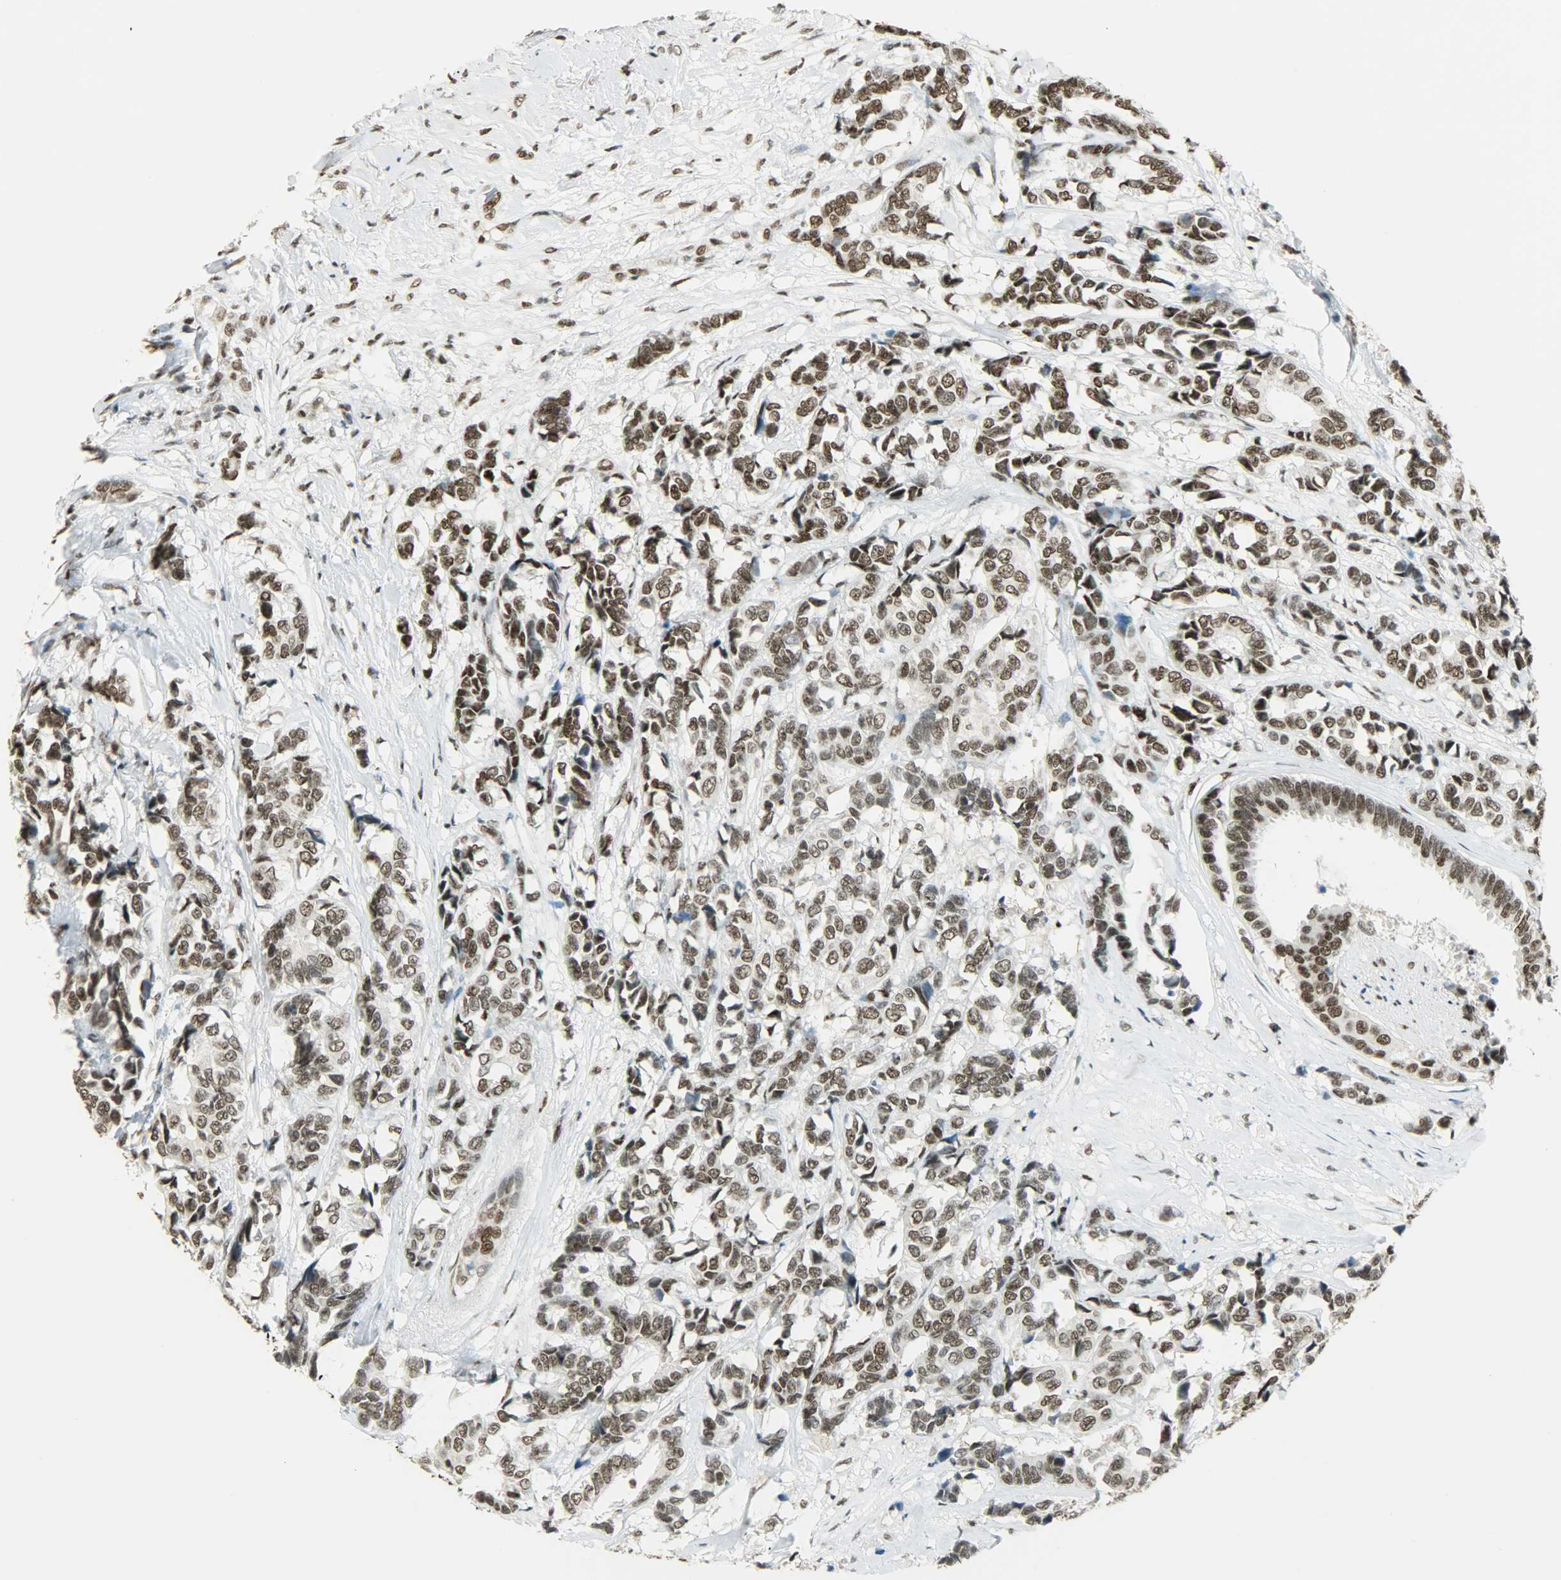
{"staining": {"intensity": "strong", "quantity": ">75%", "location": "nuclear"}, "tissue": "breast cancer", "cell_type": "Tumor cells", "image_type": "cancer", "snomed": [{"axis": "morphology", "description": "Duct carcinoma"}, {"axis": "topography", "description": "Breast"}], "caption": "About >75% of tumor cells in breast cancer (infiltrating ductal carcinoma) show strong nuclear protein expression as visualized by brown immunohistochemical staining.", "gene": "MYEF2", "patient": {"sex": "female", "age": 87}}